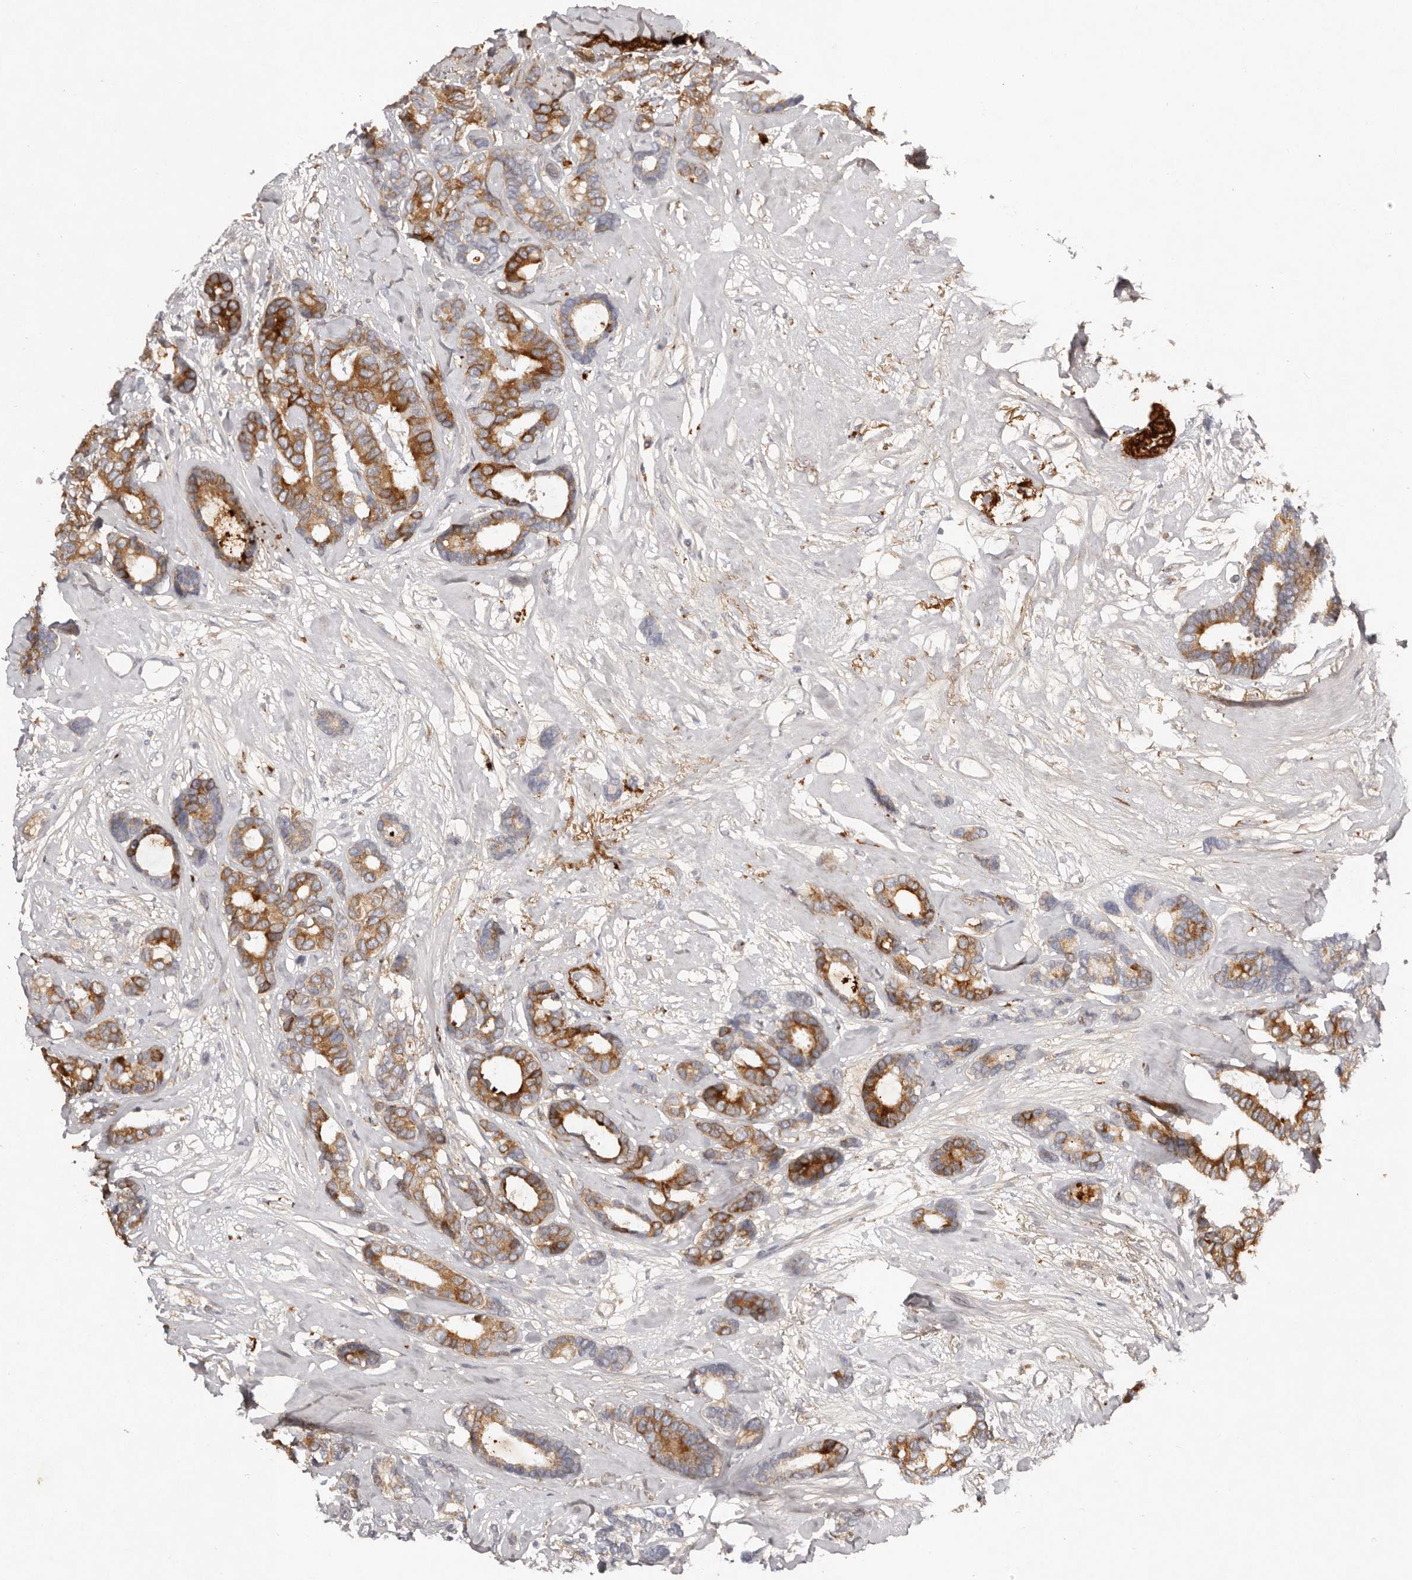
{"staining": {"intensity": "strong", "quantity": ">75%", "location": "cytoplasmic/membranous"}, "tissue": "breast cancer", "cell_type": "Tumor cells", "image_type": "cancer", "snomed": [{"axis": "morphology", "description": "Duct carcinoma"}, {"axis": "topography", "description": "Breast"}], "caption": "Brown immunohistochemical staining in breast invasive ductal carcinoma reveals strong cytoplasmic/membranous staining in about >75% of tumor cells.", "gene": "SCUBE2", "patient": {"sex": "female", "age": 87}}